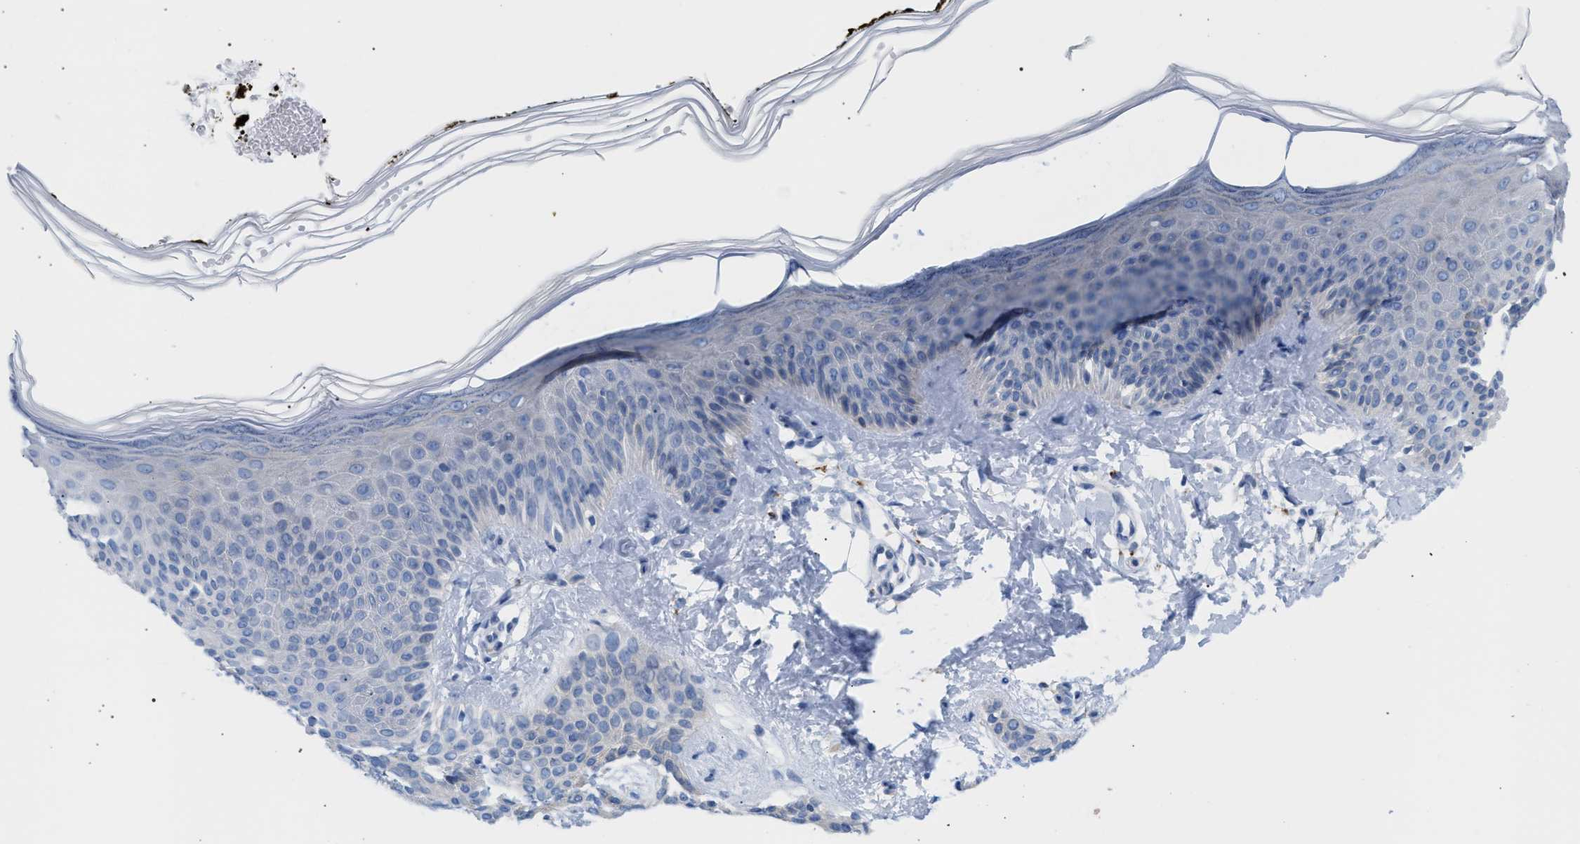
{"staining": {"intensity": "negative", "quantity": "none", "location": "none"}, "tissue": "skin", "cell_type": "Fibroblasts", "image_type": "normal", "snomed": [{"axis": "morphology", "description": "Normal tissue, NOS"}, {"axis": "topography", "description": "Skin"}, {"axis": "topography", "description": "Peripheral nerve tissue"}], "caption": "Immunohistochemistry of benign human skin displays no staining in fibroblasts.", "gene": "MBTD1", "patient": {"sex": "male", "age": 24}}